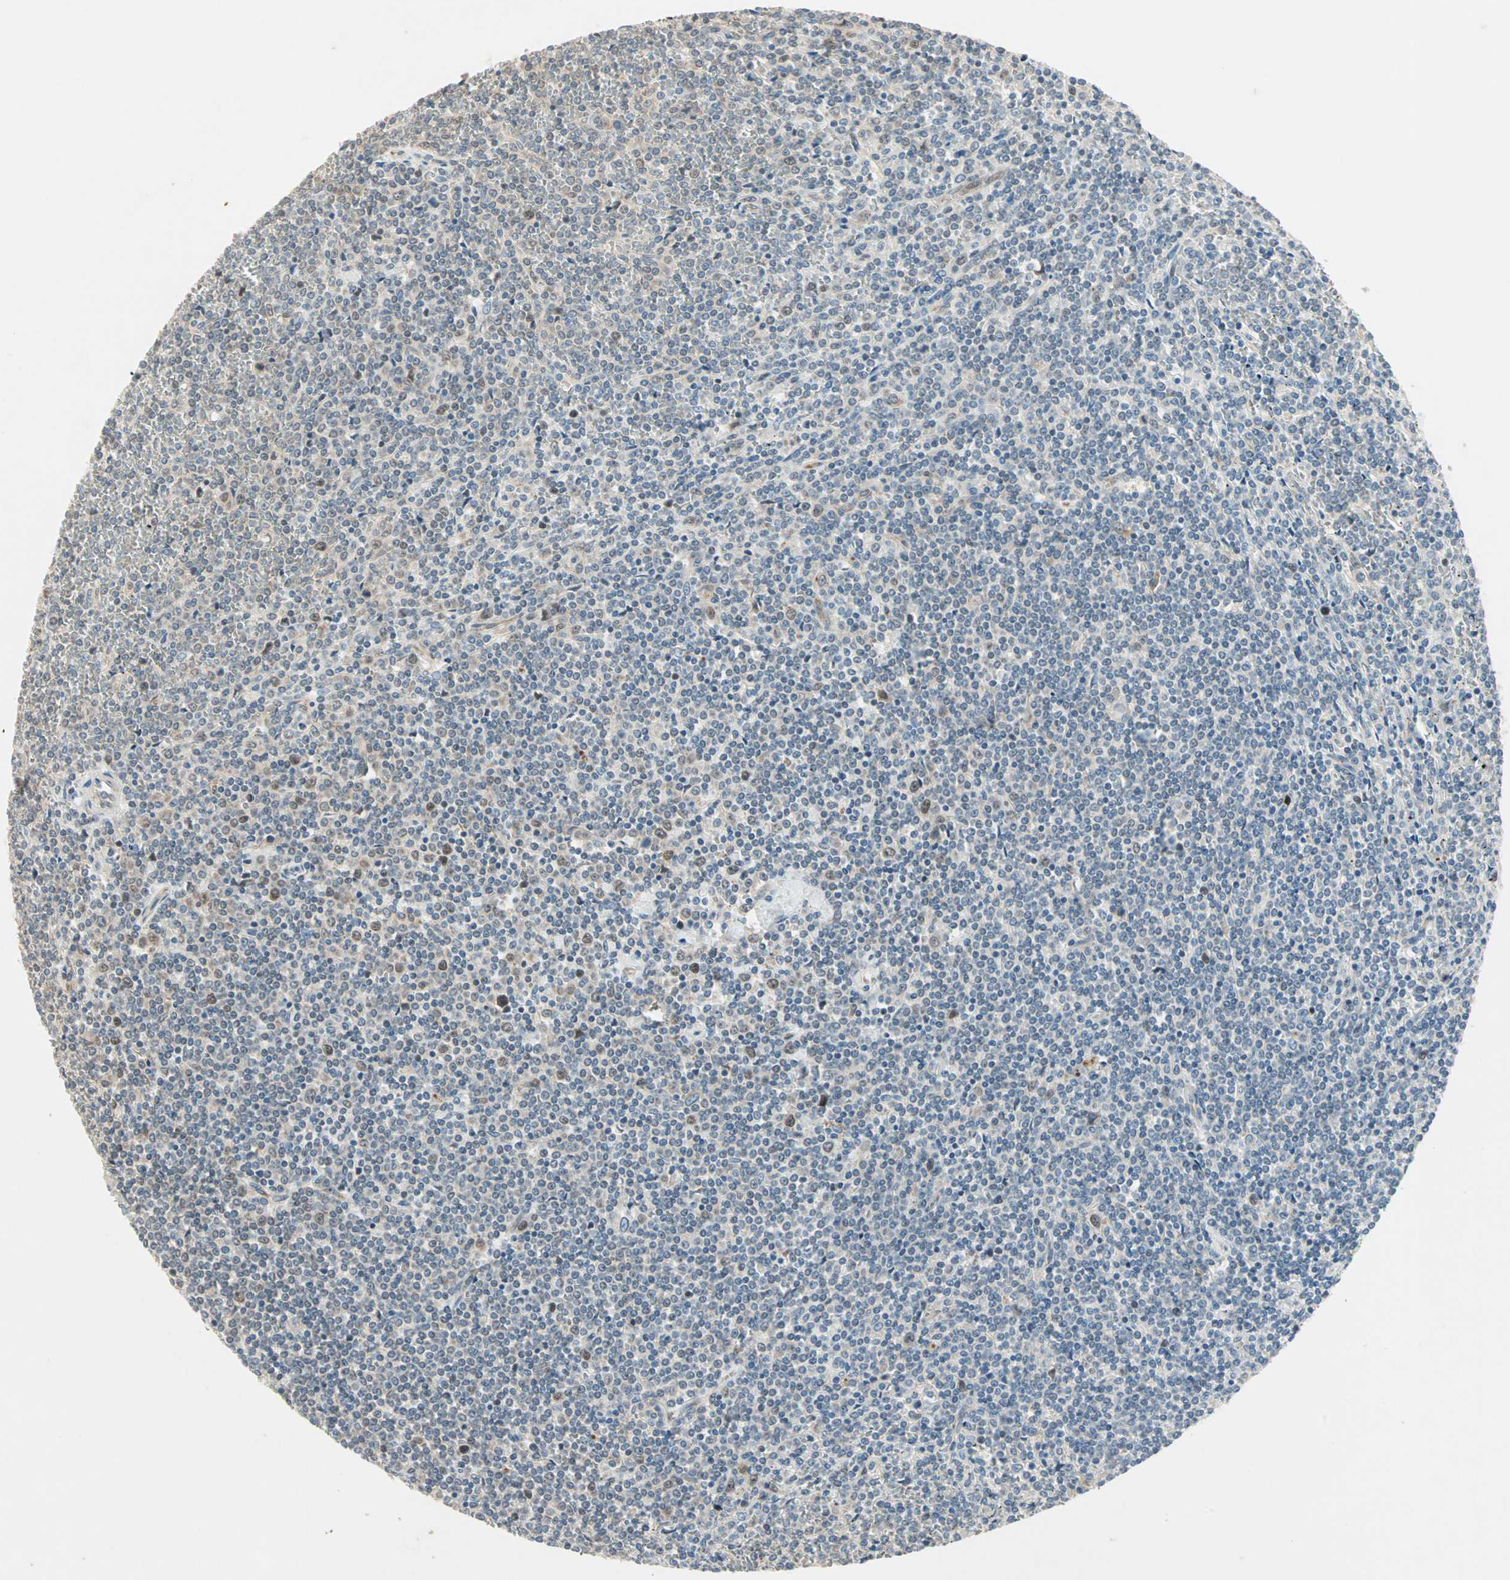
{"staining": {"intensity": "weak", "quantity": "<25%", "location": "cytoplasmic/membranous,nuclear"}, "tissue": "lymphoma", "cell_type": "Tumor cells", "image_type": "cancer", "snomed": [{"axis": "morphology", "description": "Malignant lymphoma, non-Hodgkin's type, Low grade"}, {"axis": "topography", "description": "Spleen"}], "caption": "Tumor cells show no significant positivity in lymphoma.", "gene": "ZNF37A", "patient": {"sex": "female", "age": 19}}